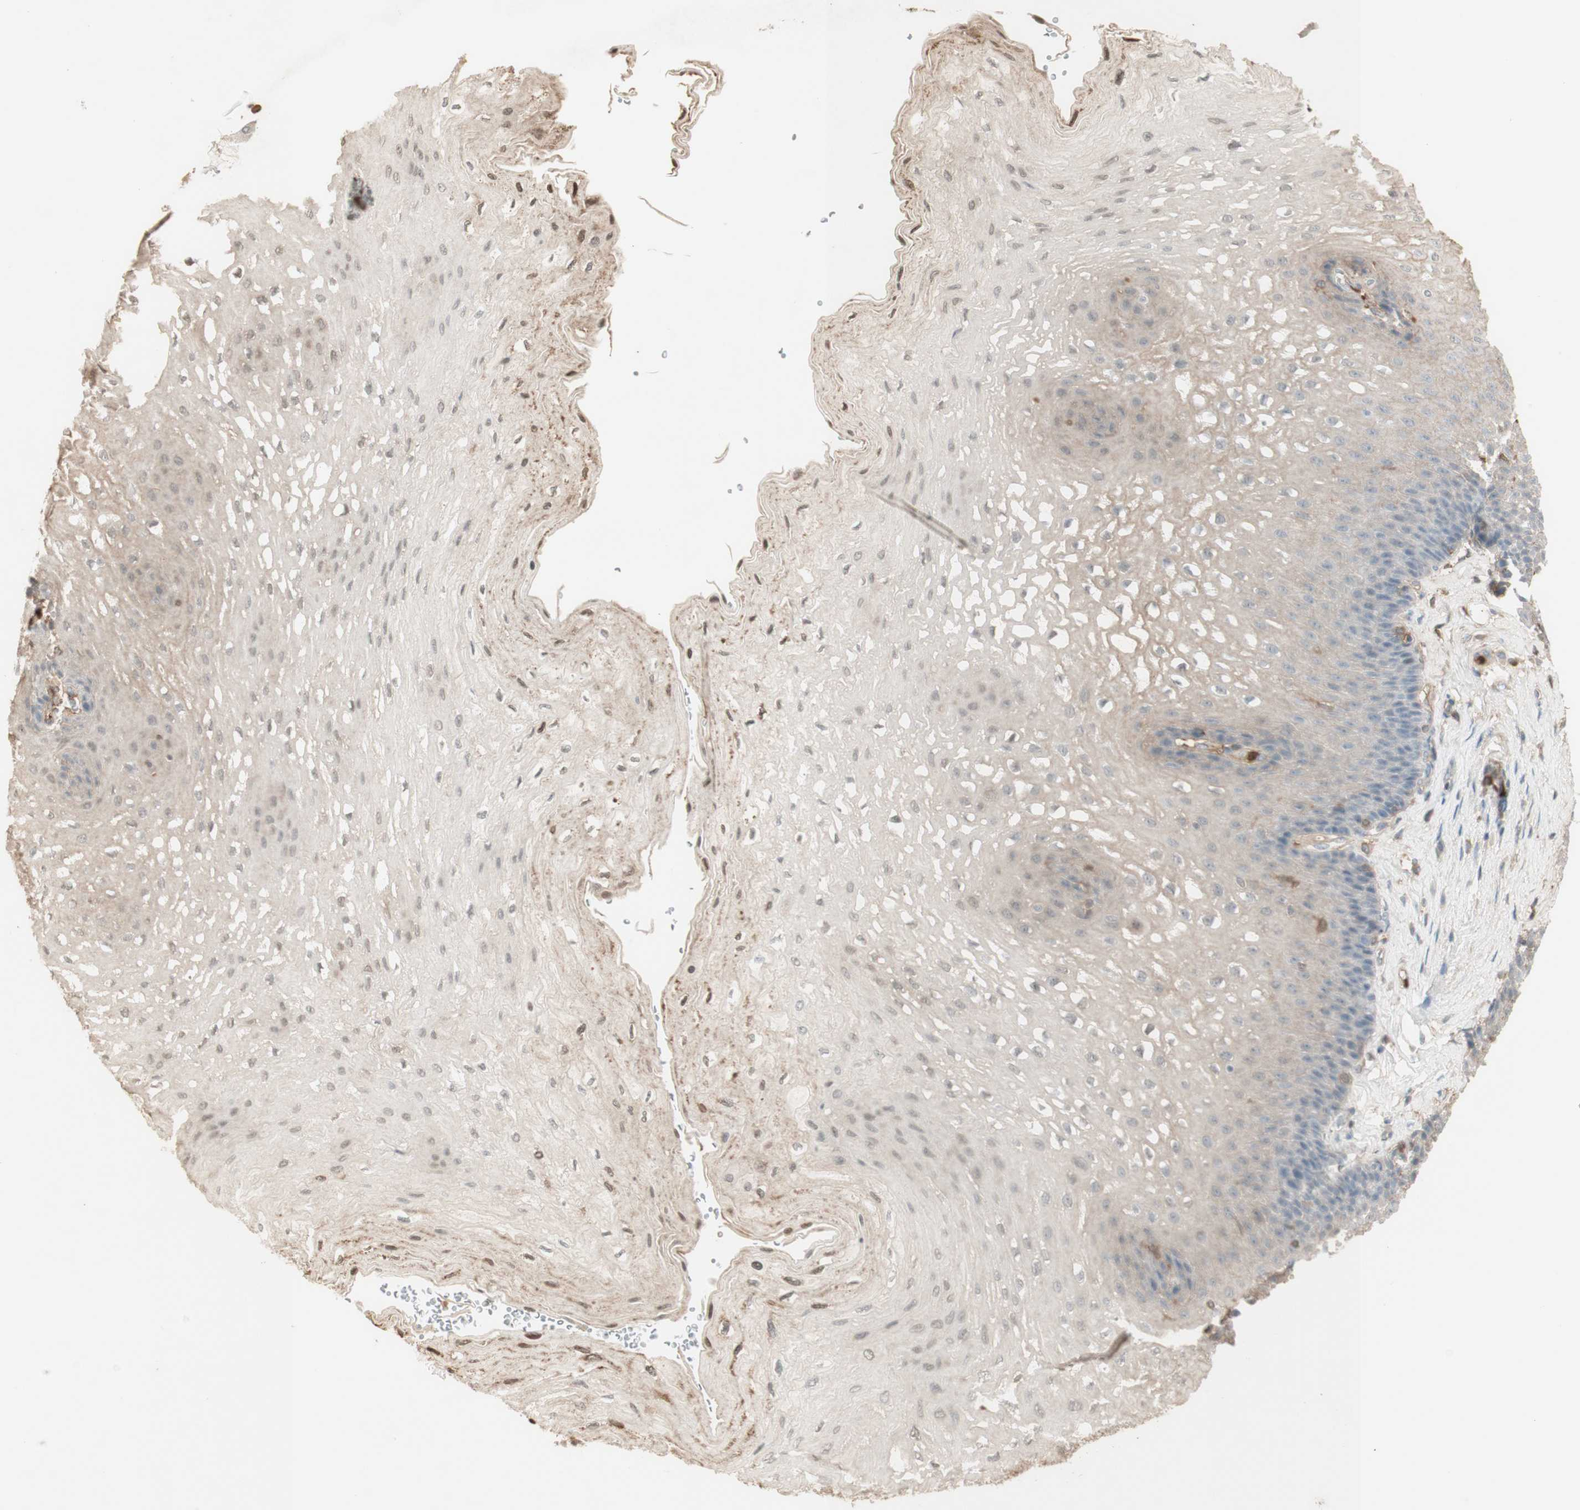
{"staining": {"intensity": "weak", "quantity": "<25%", "location": "cytoplasmic/membranous,nuclear"}, "tissue": "esophagus", "cell_type": "Squamous epithelial cells", "image_type": "normal", "snomed": [{"axis": "morphology", "description": "Normal tissue, NOS"}, {"axis": "topography", "description": "Esophagus"}], "caption": "Immunohistochemistry (IHC) histopathology image of benign esophagus stained for a protein (brown), which reveals no positivity in squamous epithelial cells. The staining was performed using DAB to visualize the protein expression in brown, while the nuclei were stained in blue with hematoxylin (Magnification: 20x).", "gene": "NID1", "patient": {"sex": "female", "age": 72}}